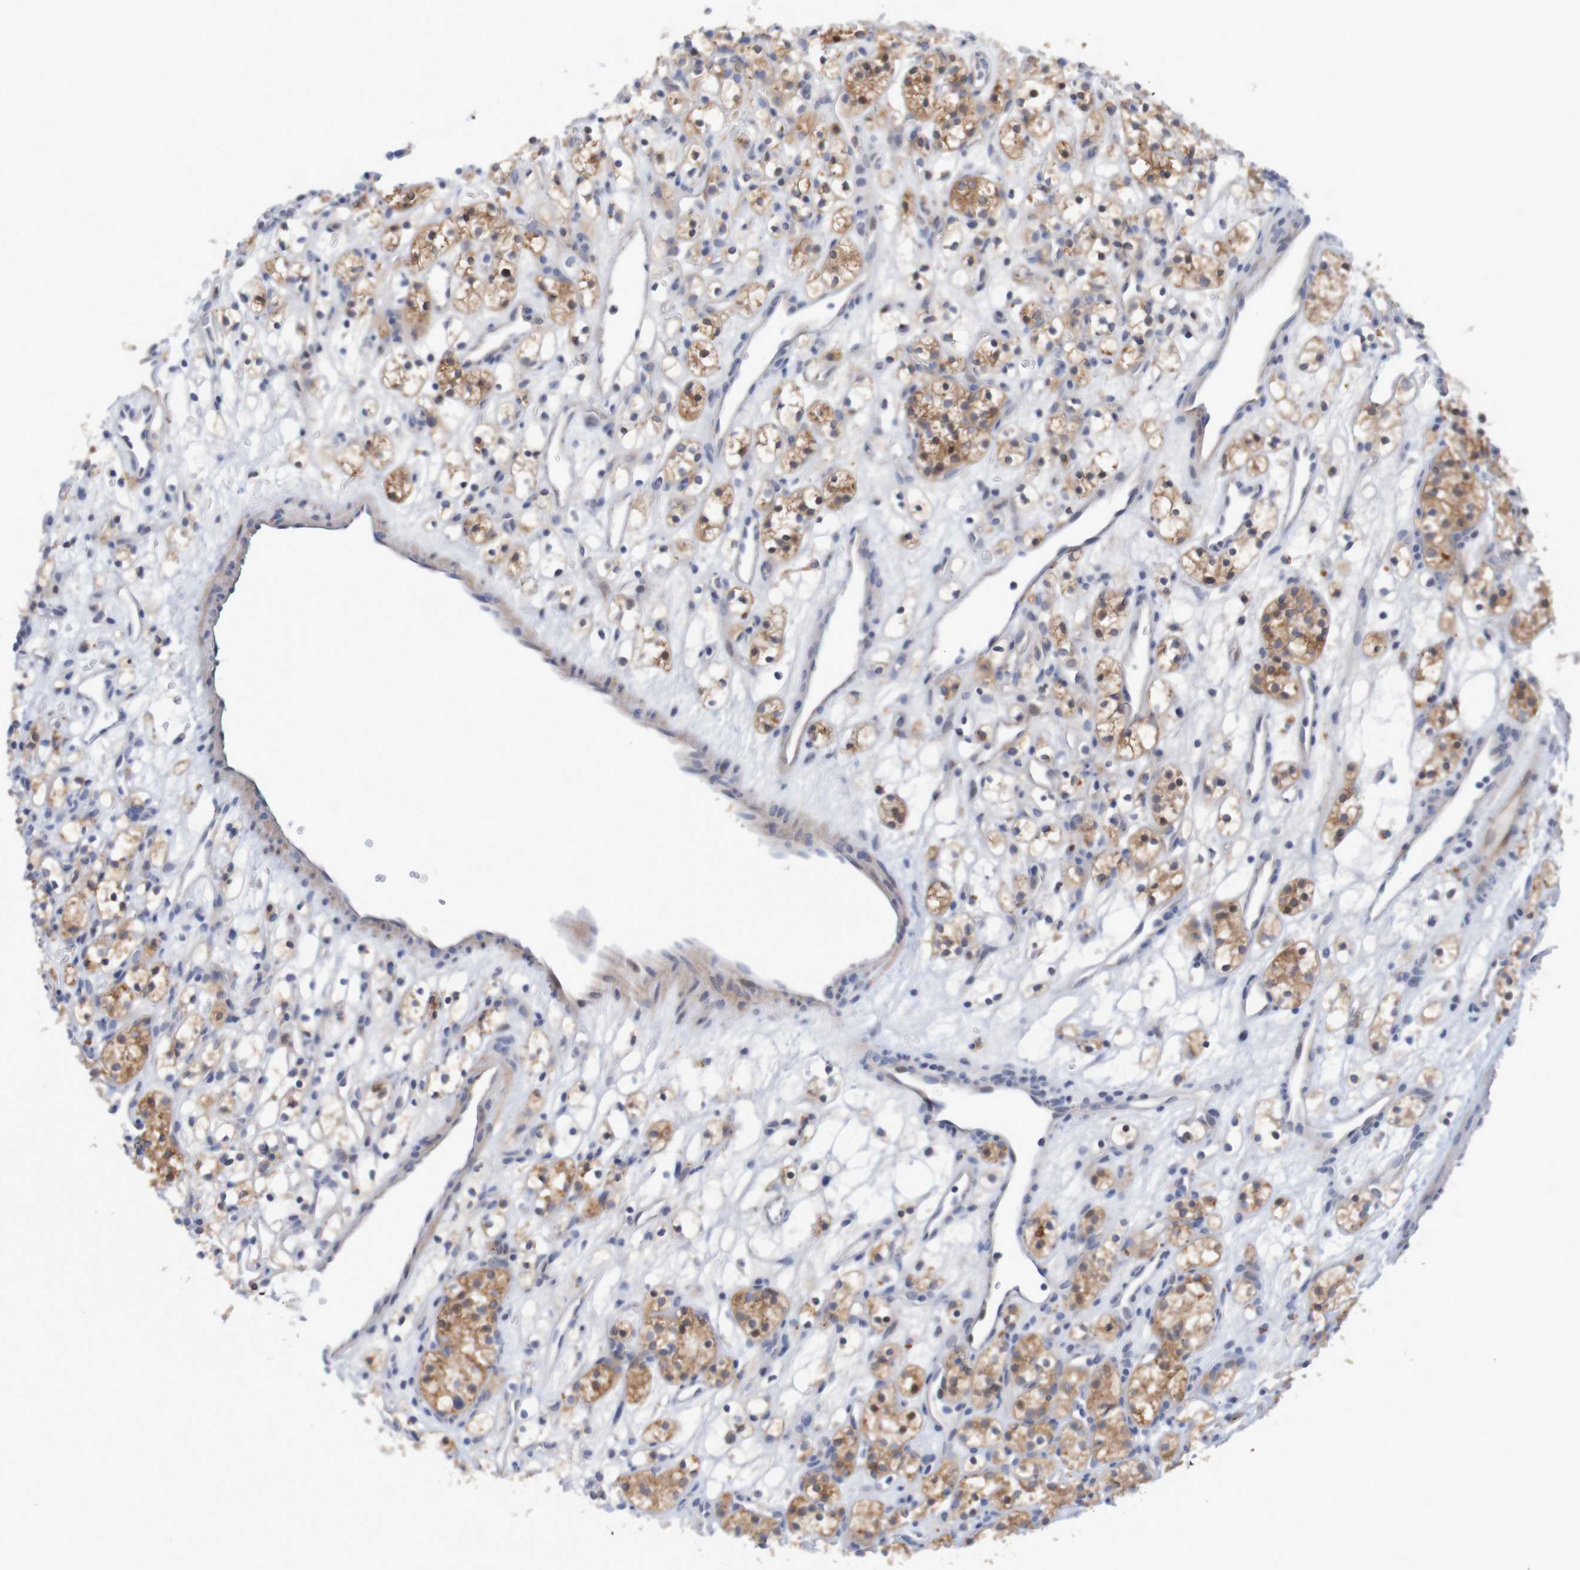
{"staining": {"intensity": "moderate", "quantity": ">75%", "location": "cytoplasmic/membranous"}, "tissue": "renal cancer", "cell_type": "Tumor cells", "image_type": "cancer", "snomed": [{"axis": "morphology", "description": "Adenocarcinoma, NOS"}, {"axis": "topography", "description": "Kidney"}], "caption": "This is an image of IHC staining of renal cancer, which shows moderate positivity in the cytoplasmic/membranous of tumor cells.", "gene": "FBP2", "patient": {"sex": "female", "age": 60}}